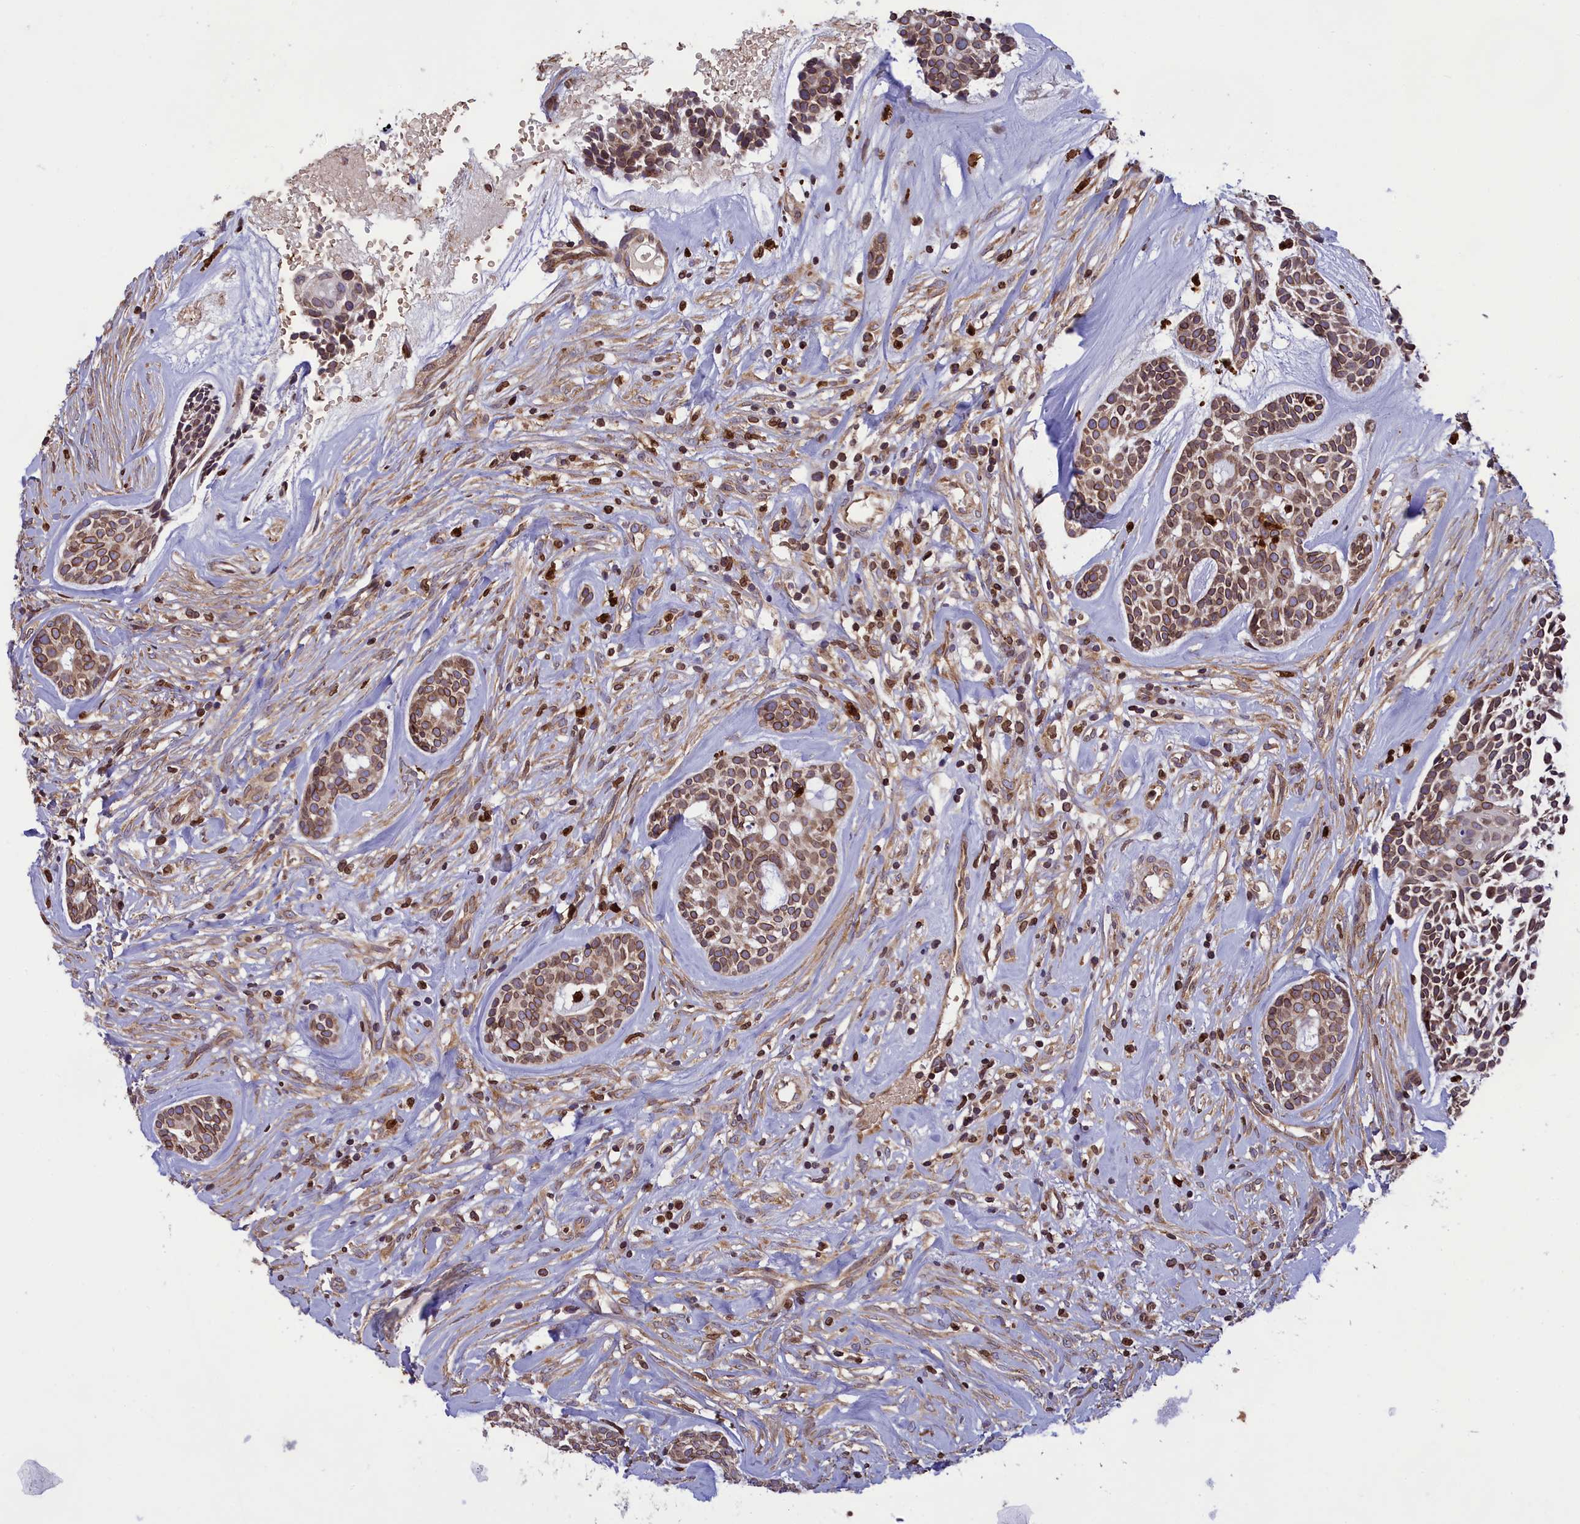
{"staining": {"intensity": "moderate", "quantity": ">75%", "location": "cytoplasmic/membranous"}, "tissue": "head and neck cancer", "cell_type": "Tumor cells", "image_type": "cancer", "snomed": [{"axis": "morphology", "description": "Normal tissue, NOS"}, {"axis": "morphology", "description": "Adenocarcinoma, NOS"}, {"axis": "topography", "description": "Subcutis"}, {"axis": "topography", "description": "Nasopharynx"}, {"axis": "topography", "description": "Head-Neck"}], "caption": "An immunohistochemistry image of neoplastic tissue is shown. Protein staining in brown shows moderate cytoplasmic/membranous positivity in head and neck adenocarcinoma within tumor cells.", "gene": "PKHD1L1", "patient": {"sex": "female", "age": 73}}